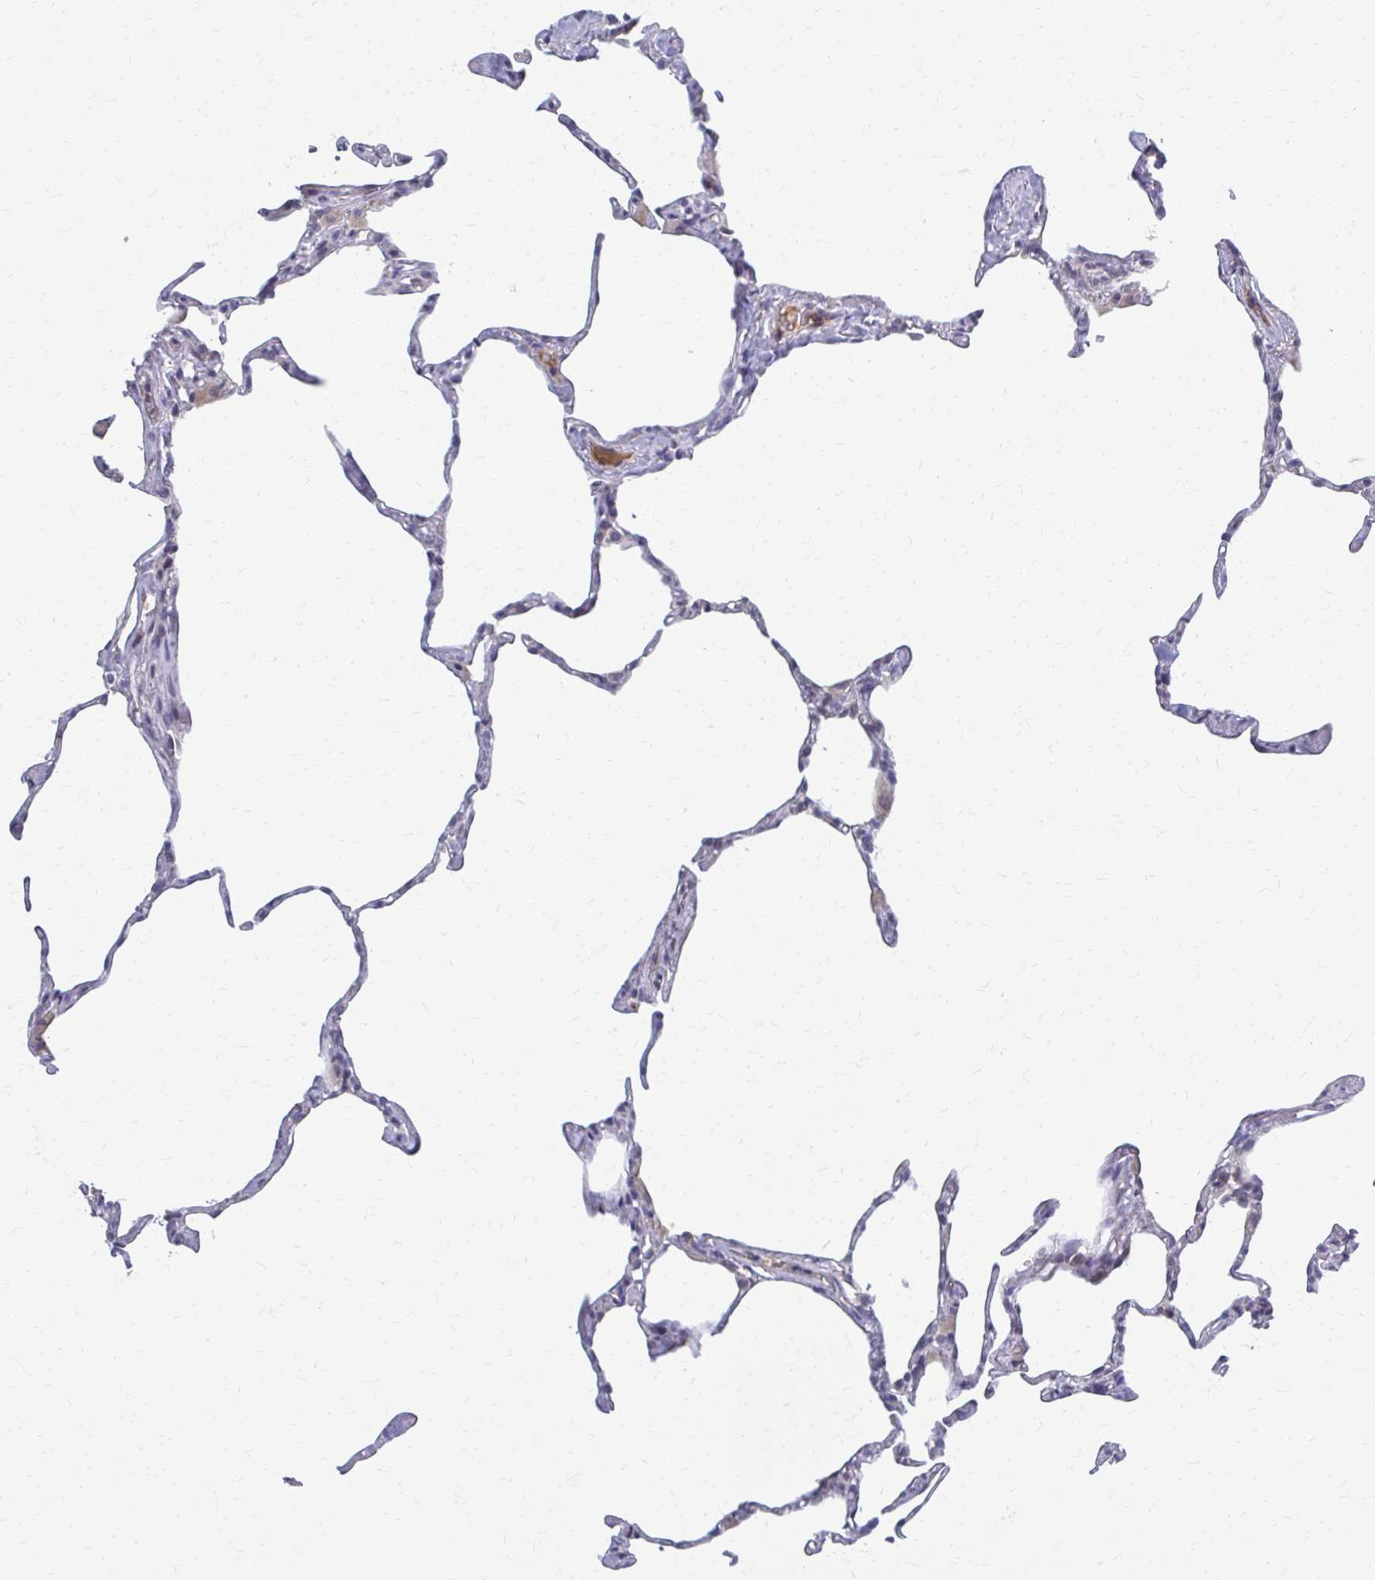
{"staining": {"intensity": "negative", "quantity": "none", "location": "none"}, "tissue": "lung", "cell_type": "Alveolar cells", "image_type": "normal", "snomed": [{"axis": "morphology", "description": "Normal tissue, NOS"}, {"axis": "topography", "description": "Lung"}], "caption": "High power microscopy photomicrograph of an IHC micrograph of benign lung, revealing no significant expression in alveolar cells.", "gene": "MCRIP2", "patient": {"sex": "male", "age": 65}}